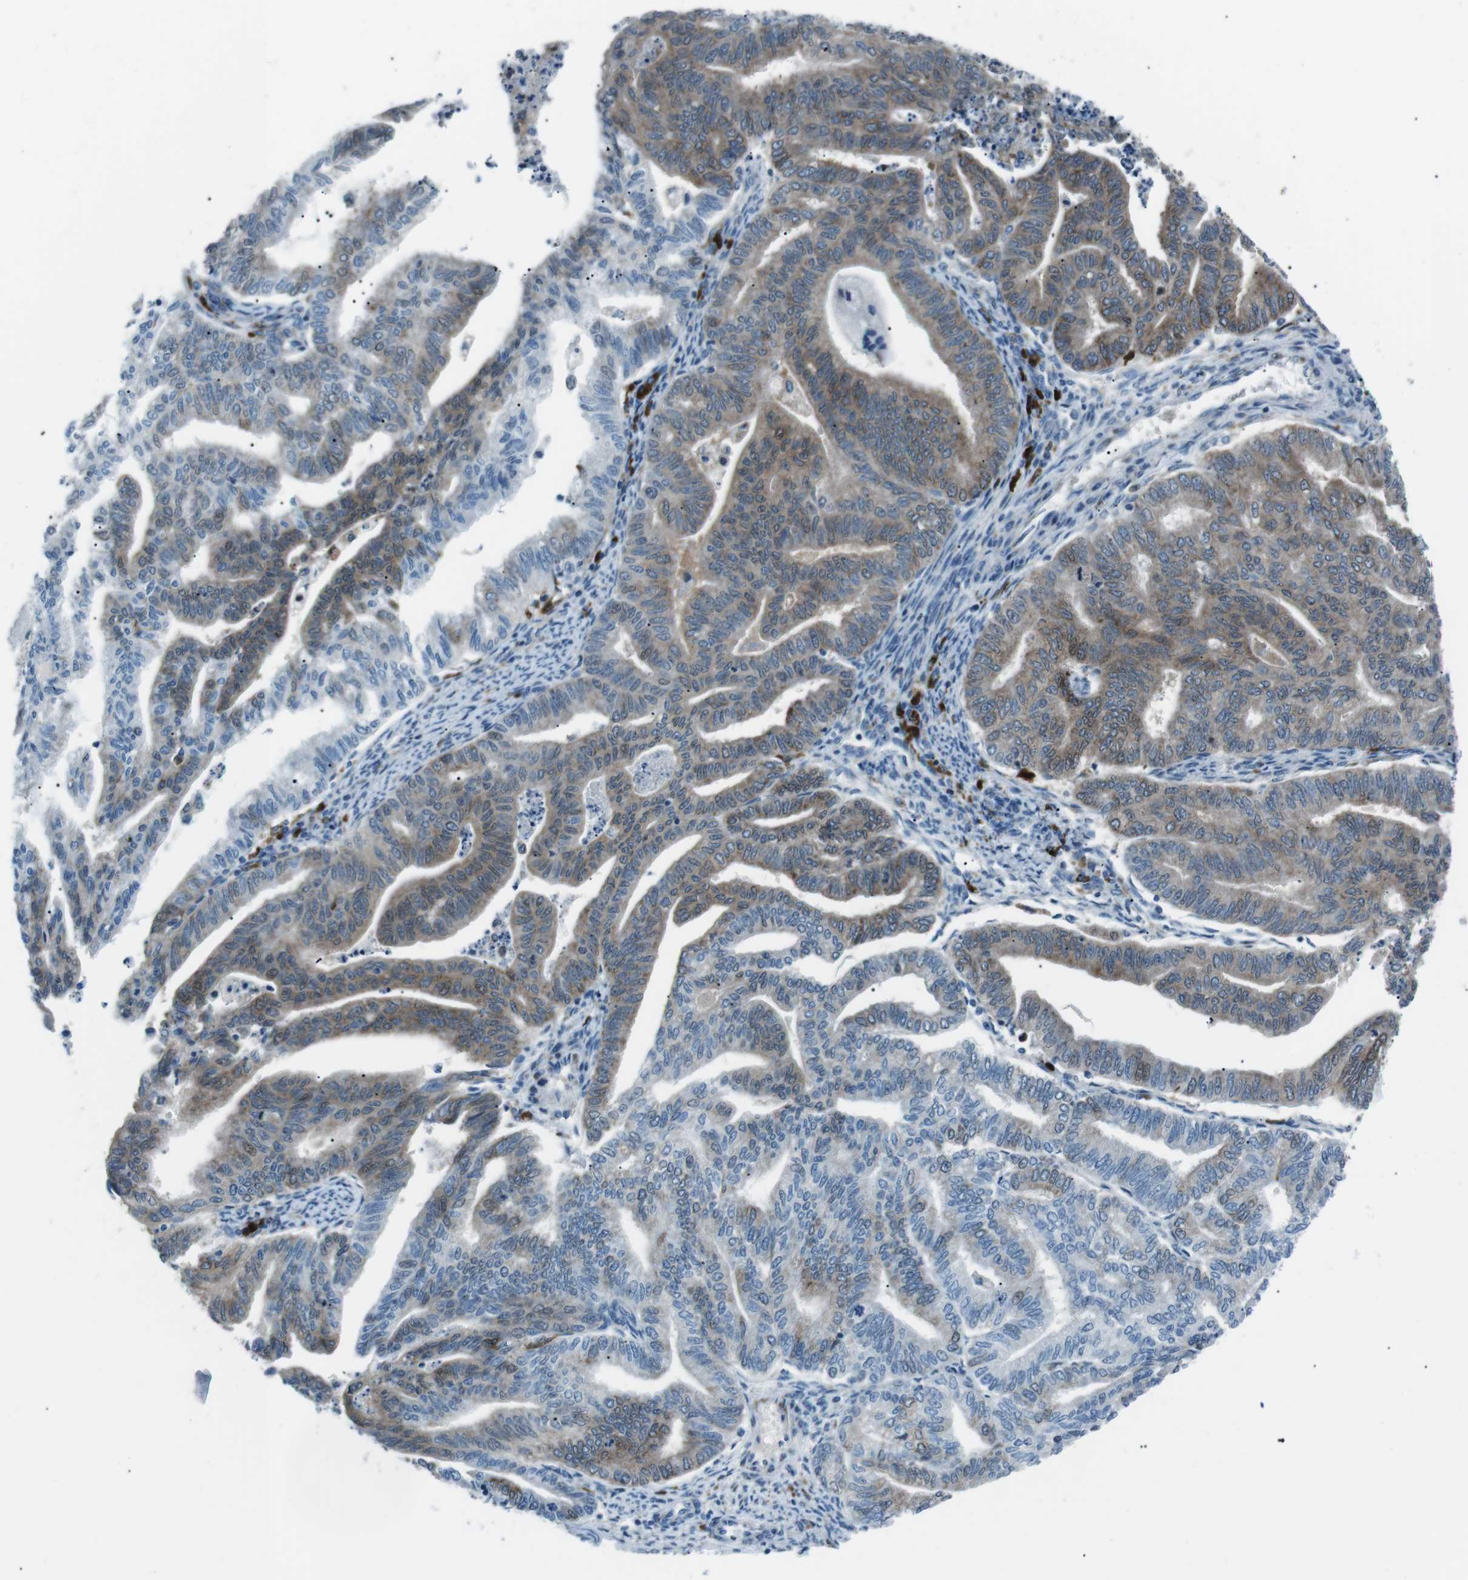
{"staining": {"intensity": "moderate", "quantity": ">75%", "location": "cytoplasmic/membranous"}, "tissue": "endometrial cancer", "cell_type": "Tumor cells", "image_type": "cancer", "snomed": [{"axis": "morphology", "description": "Adenocarcinoma, NOS"}, {"axis": "topography", "description": "Endometrium"}], "caption": "Protein staining shows moderate cytoplasmic/membranous staining in approximately >75% of tumor cells in endometrial cancer. (DAB (3,3'-diaminobenzidine) IHC, brown staining for protein, blue staining for nuclei).", "gene": "BLNK", "patient": {"sex": "female", "age": 79}}